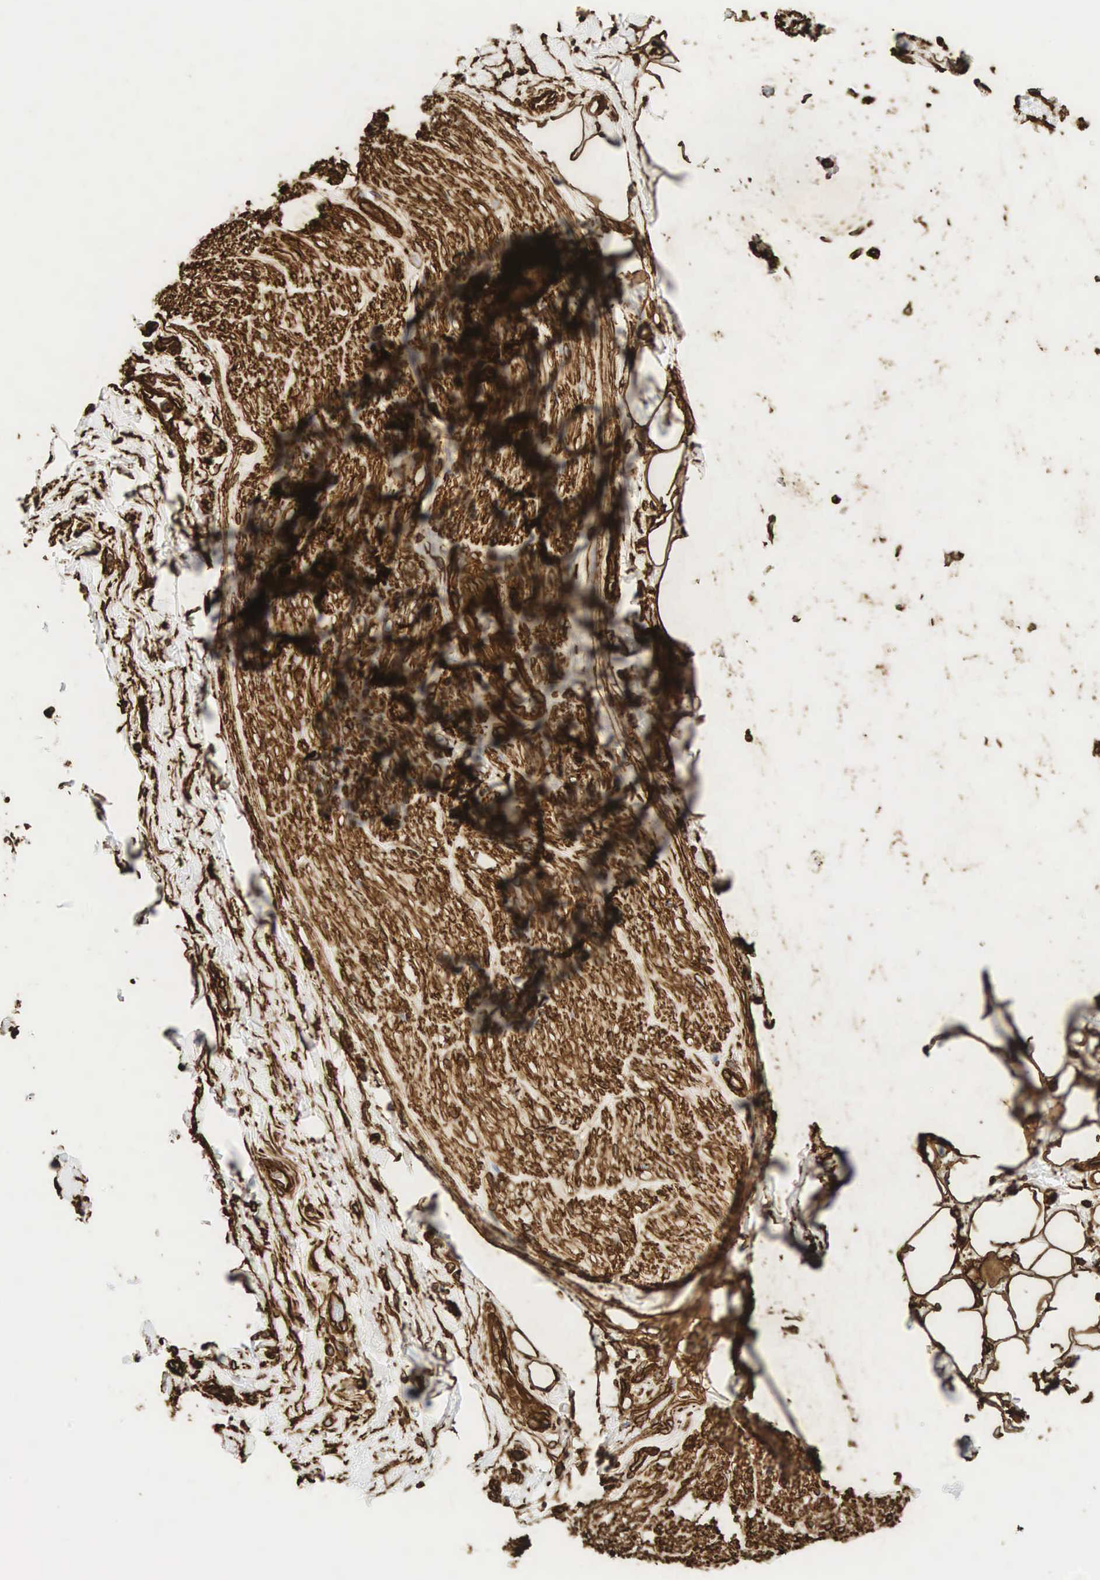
{"staining": {"intensity": "strong", "quantity": "<25%", "location": "cytoplasmic/membranous"}, "tissue": "stomach cancer", "cell_type": "Tumor cells", "image_type": "cancer", "snomed": [{"axis": "morphology", "description": "Adenocarcinoma, NOS"}, {"axis": "topography", "description": "Stomach, upper"}], "caption": "Immunohistochemical staining of stomach adenocarcinoma reveals medium levels of strong cytoplasmic/membranous protein staining in about <25% of tumor cells. The staining was performed using DAB (3,3'-diaminobenzidine), with brown indicating positive protein expression. Nuclei are stained blue with hematoxylin.", "gene": "VIM", "patient": {"sex": "male", "age": 47}}